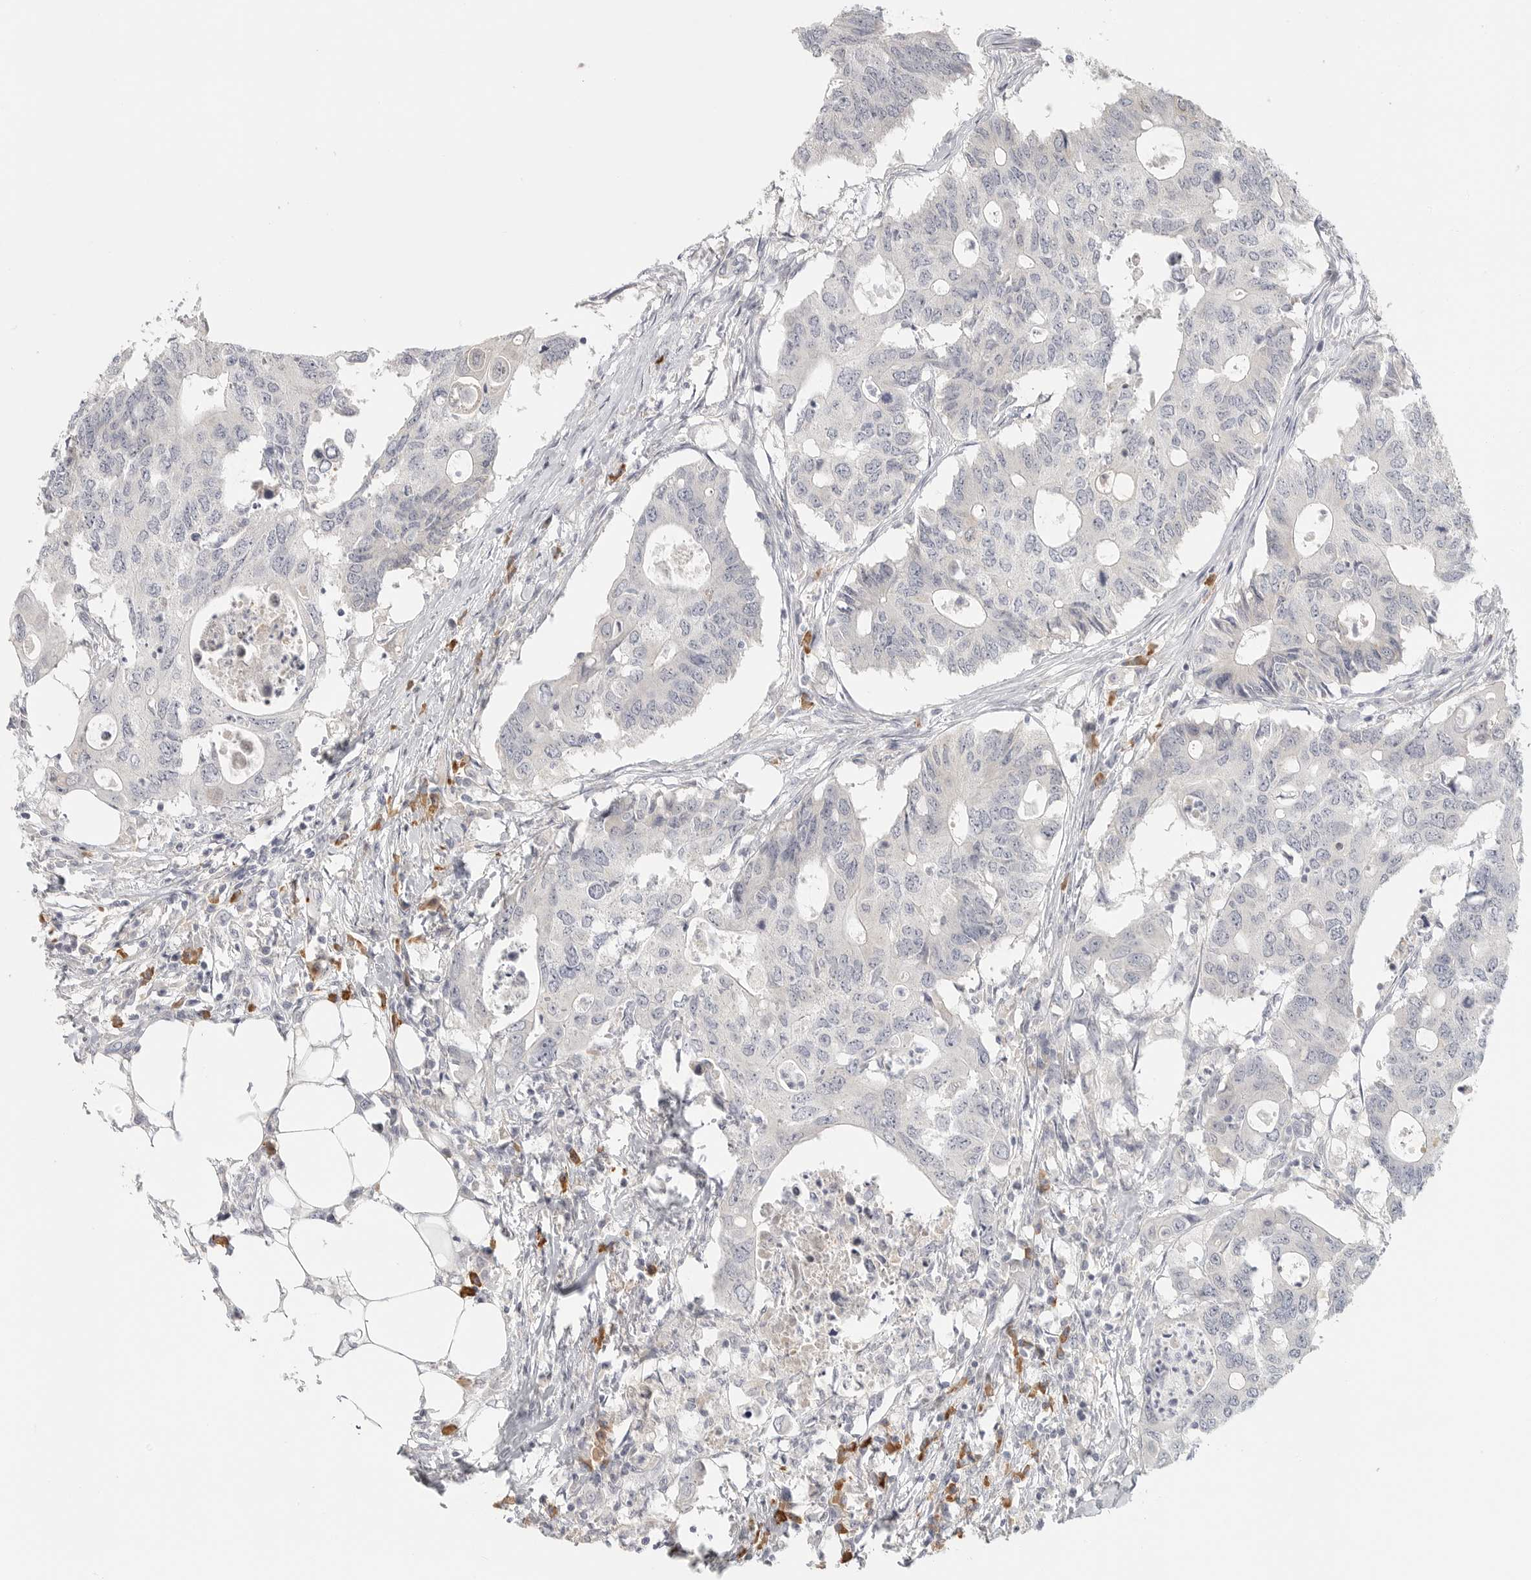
{"staining": {"intensity": "negative", "quantity": "none", "location": "none"}, "tissue": "colorectal cancer", "cell_type": "Tumor cells", "image_type": "cancer", "snomed": [{"axis": "morphology", "description": "Adenocarcinoma, NOS"}, {"axis": "topography", "description": "Colon"}], "caption": "The histopathology image reveals no staining of tumor cells in adenocarcinoma (colorectal).", "gene": "SLC25A36", "patient": {"sex": "male", "age": 71}}